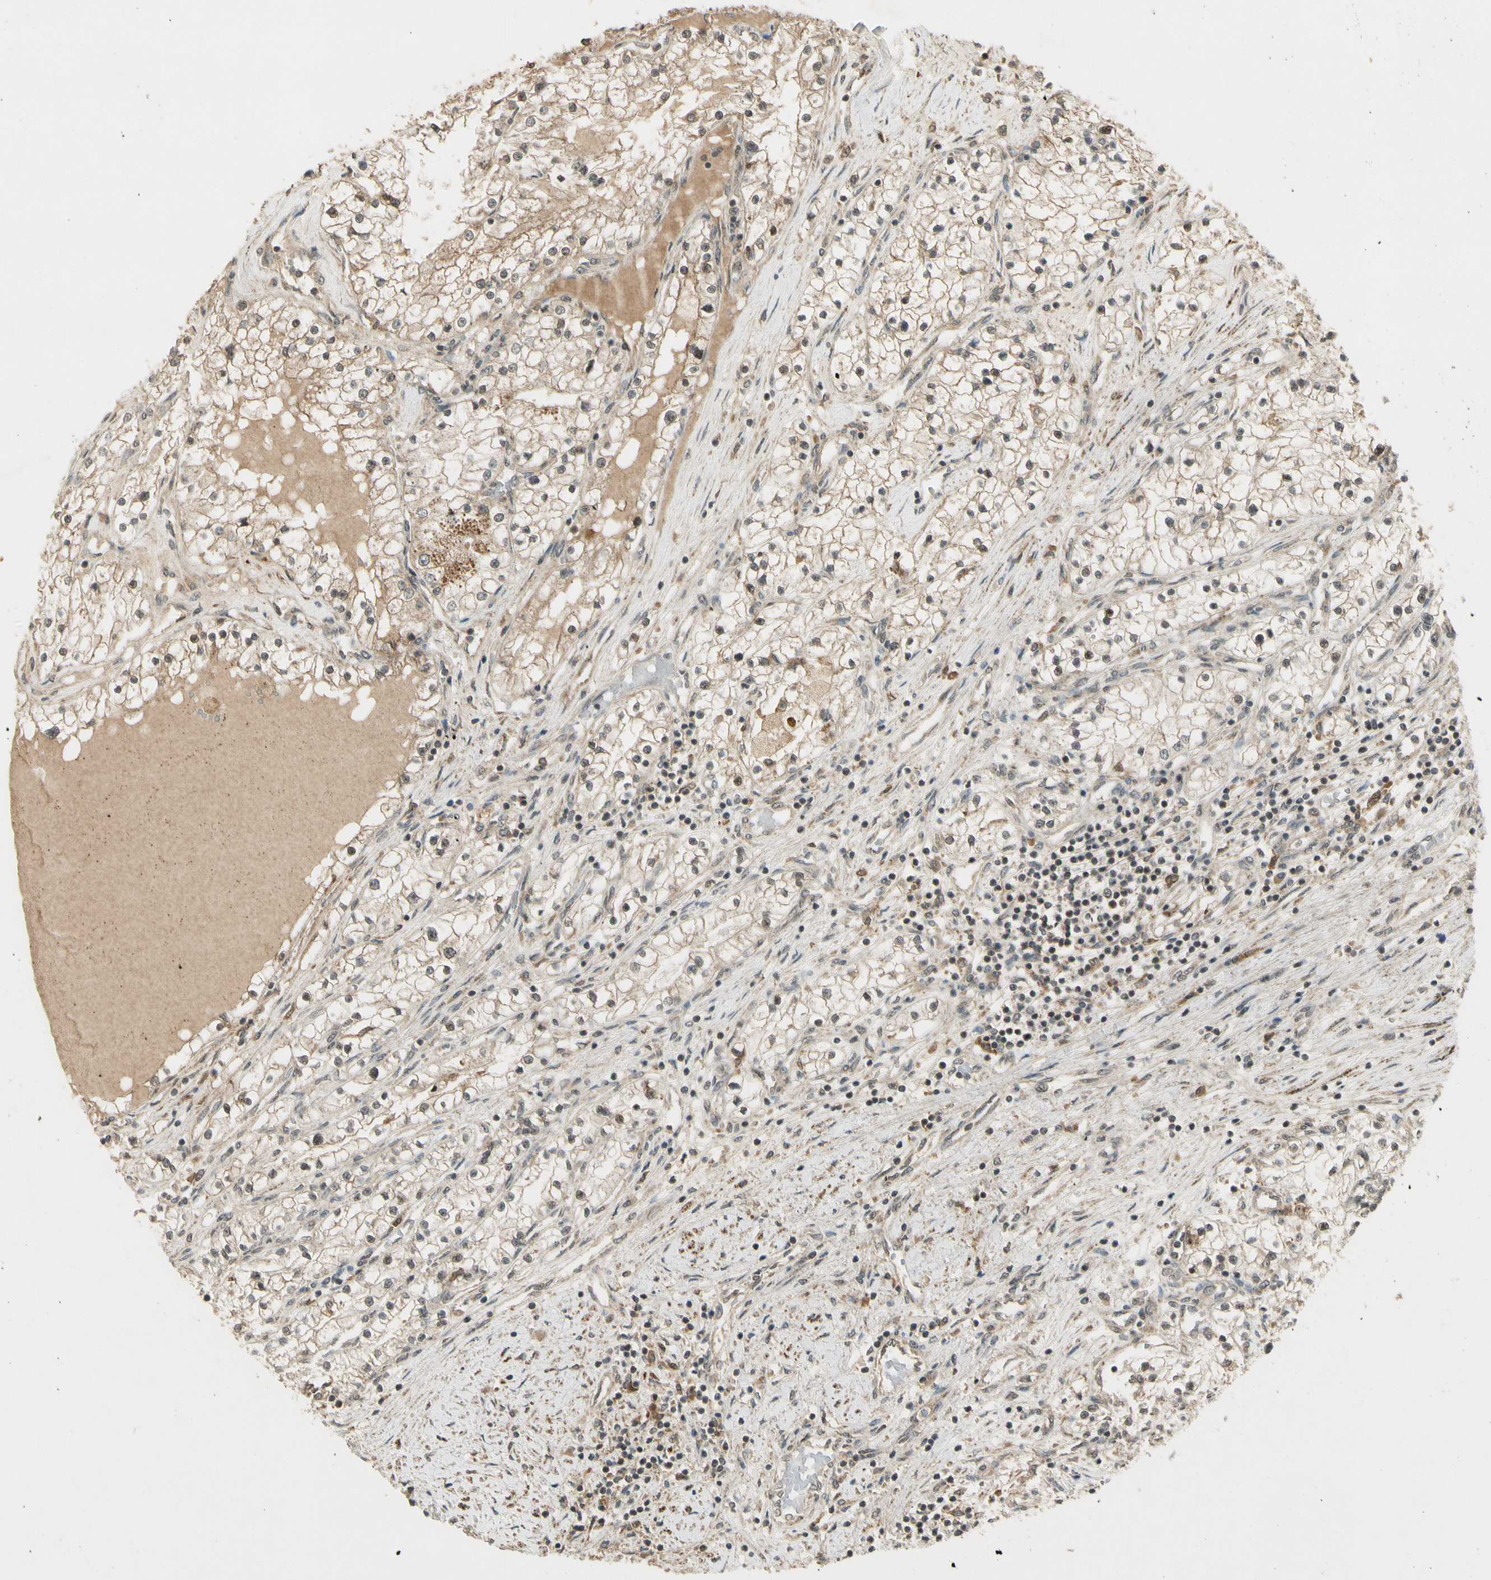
{"staining": {"intensity": "weak", "quantity": "25%-75%", "location": "cytoplasmic/membranous,nuclear"}, "tissue": "renal cancer", "cell_type": "Tumor cells", "image_type": "cancer", "snomed": [{"axis": "morphology", "description": "Adenocarcinoma, NOS"}, {"axis": "topography", "description": "Kidney"}], "caption": "Protein staining by immunohistochemistry (IHC) shows weak cytoplasmic/membranous and nuclear positivity in about 25%-75% of tumor cells in renal adenocarcinoma.", "gene": "ZNF135", "patient": {"sex": "male", "age": 68}}